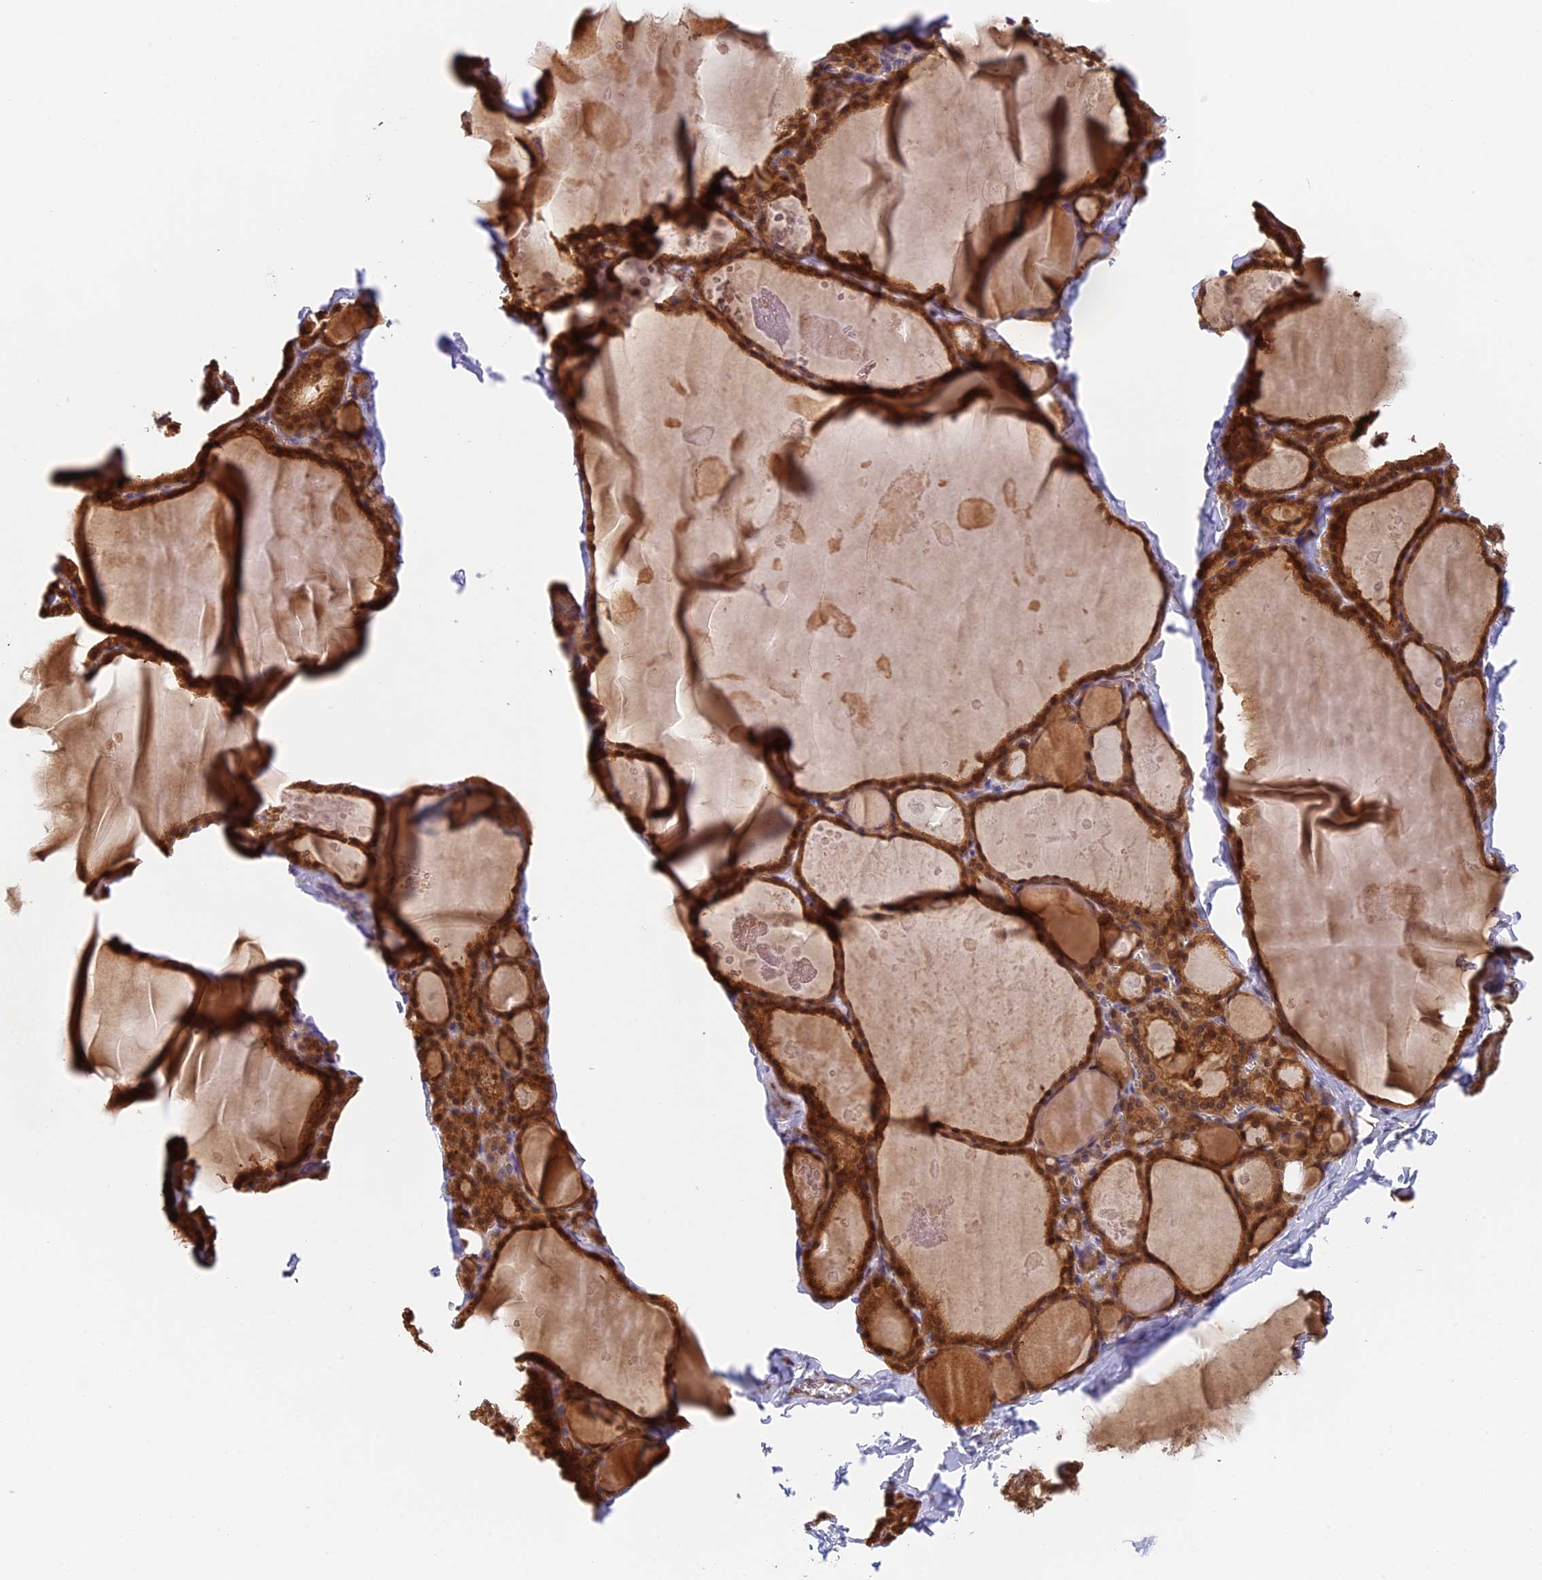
{"staining": {"intensity": "strong", "quantity": ">75%", "location": "cytoplasmic/membranous,nuclear"}, "tissue": "thyroid gland", "cell_type": "Glandular cells", "image_type": "normal", "snomed": [{"axis": "morphology", "description": "Normal tissue, NOS"}, {"axis": "topography", "description": "Thyroid gland"}], "caption": "An immunohistochemistry (IHC) photomicrograph of benign tissue is shown. Protein staining in brown labels strong cytoplasmic/membranous,nuclear positivity in thyroid gland within glandular cells.", "gene": "HDHD2", "patient": {"sex": "male", "age": 56}}